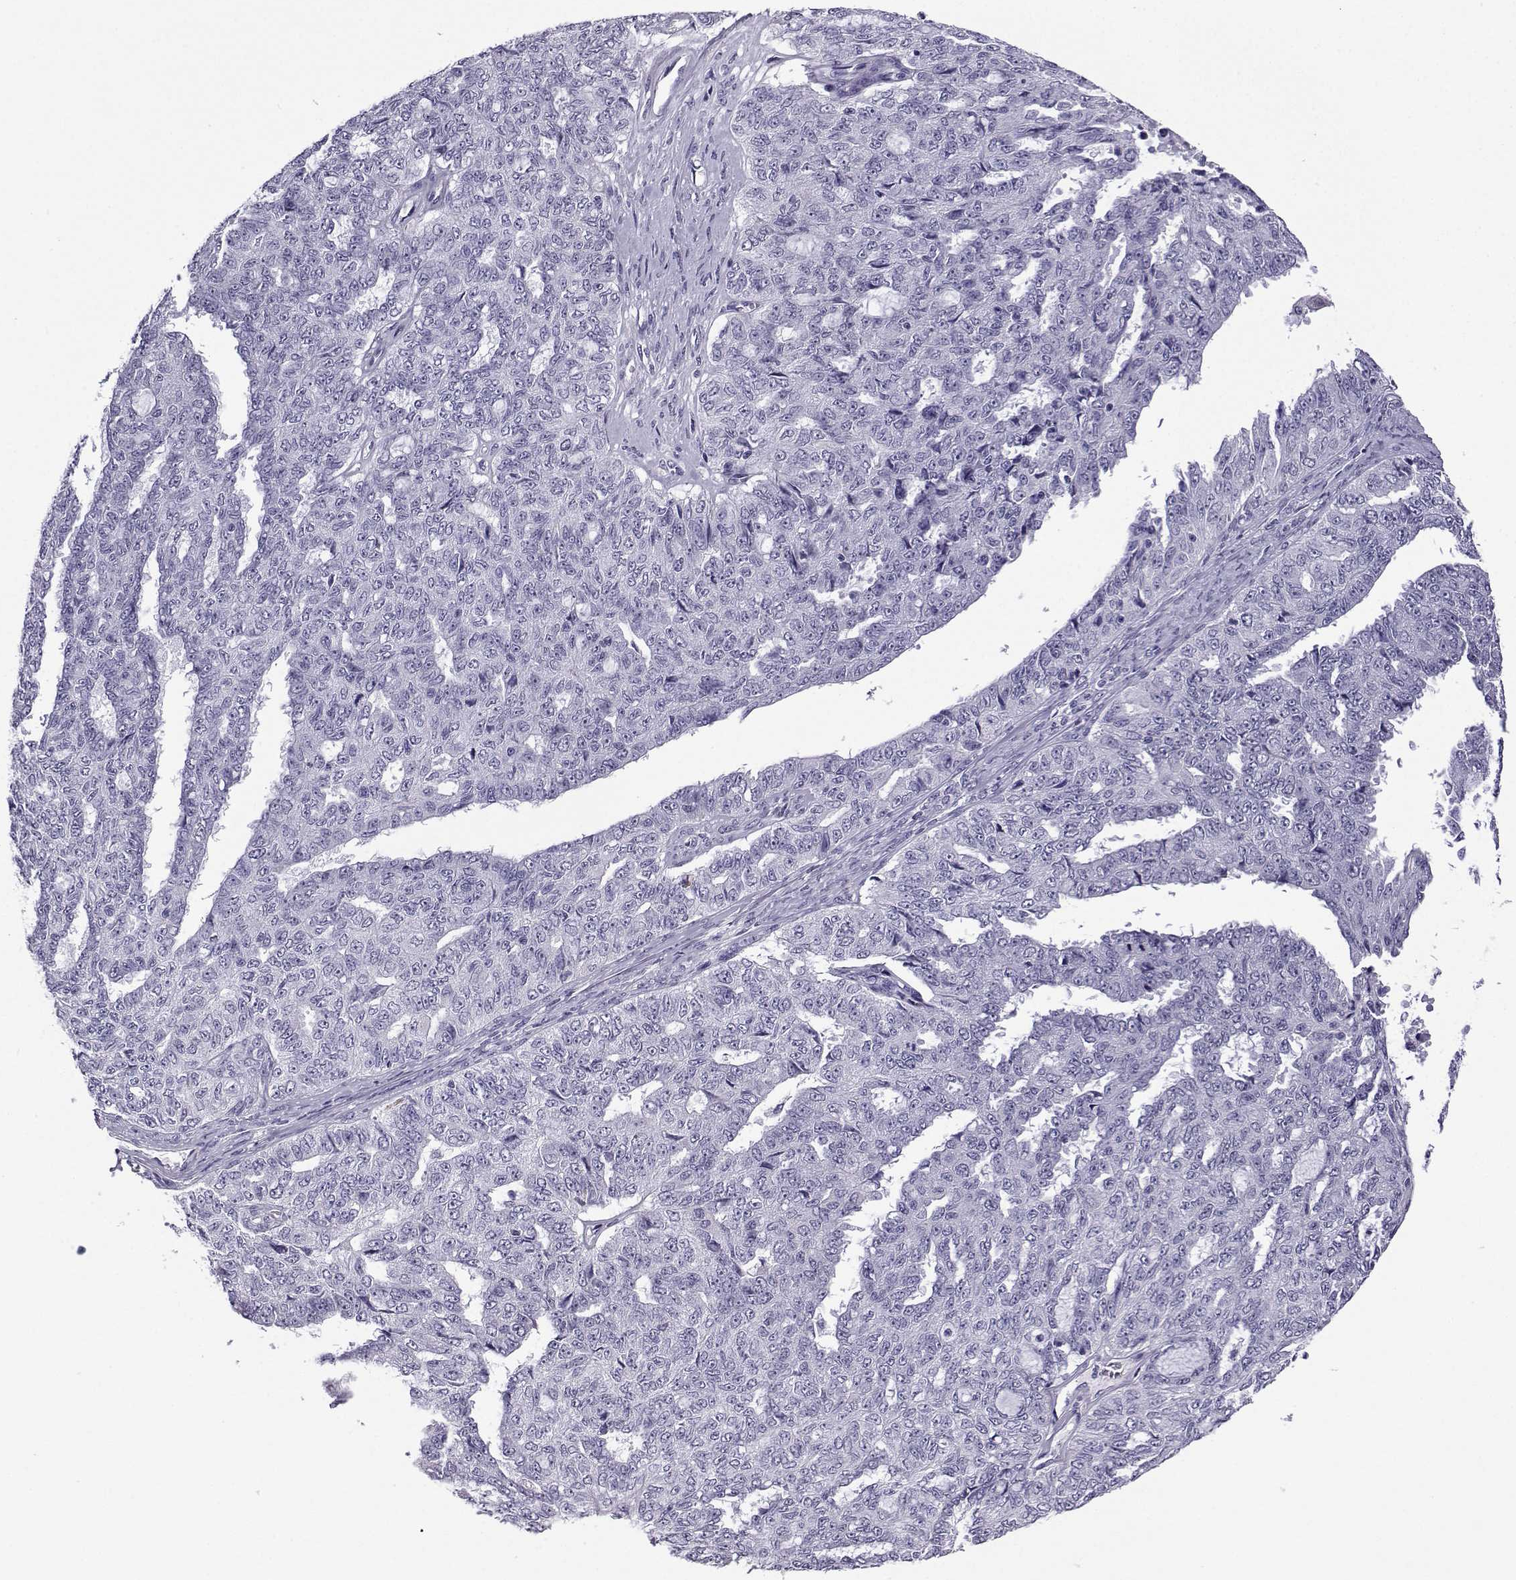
{"staining": {"intensity": "negative", "quantity": "none", "location": "none"}, "tissue": "ovarian cancer", "cell_type": "Tumor cells", "image_type": "cancer", "snomed": [{"axis": "morphology", "description": "Cystadenocarcinoma, serous, NOS"}, {"axis": "topography", "description": "Ovary"}], "caption": "DAB immunohistochemical staining of human ovarian cancer demonstrates no significant positivity in tumor cells.", "gene": "MRGBP", "patient": {"sex": "female", "age": 71}}